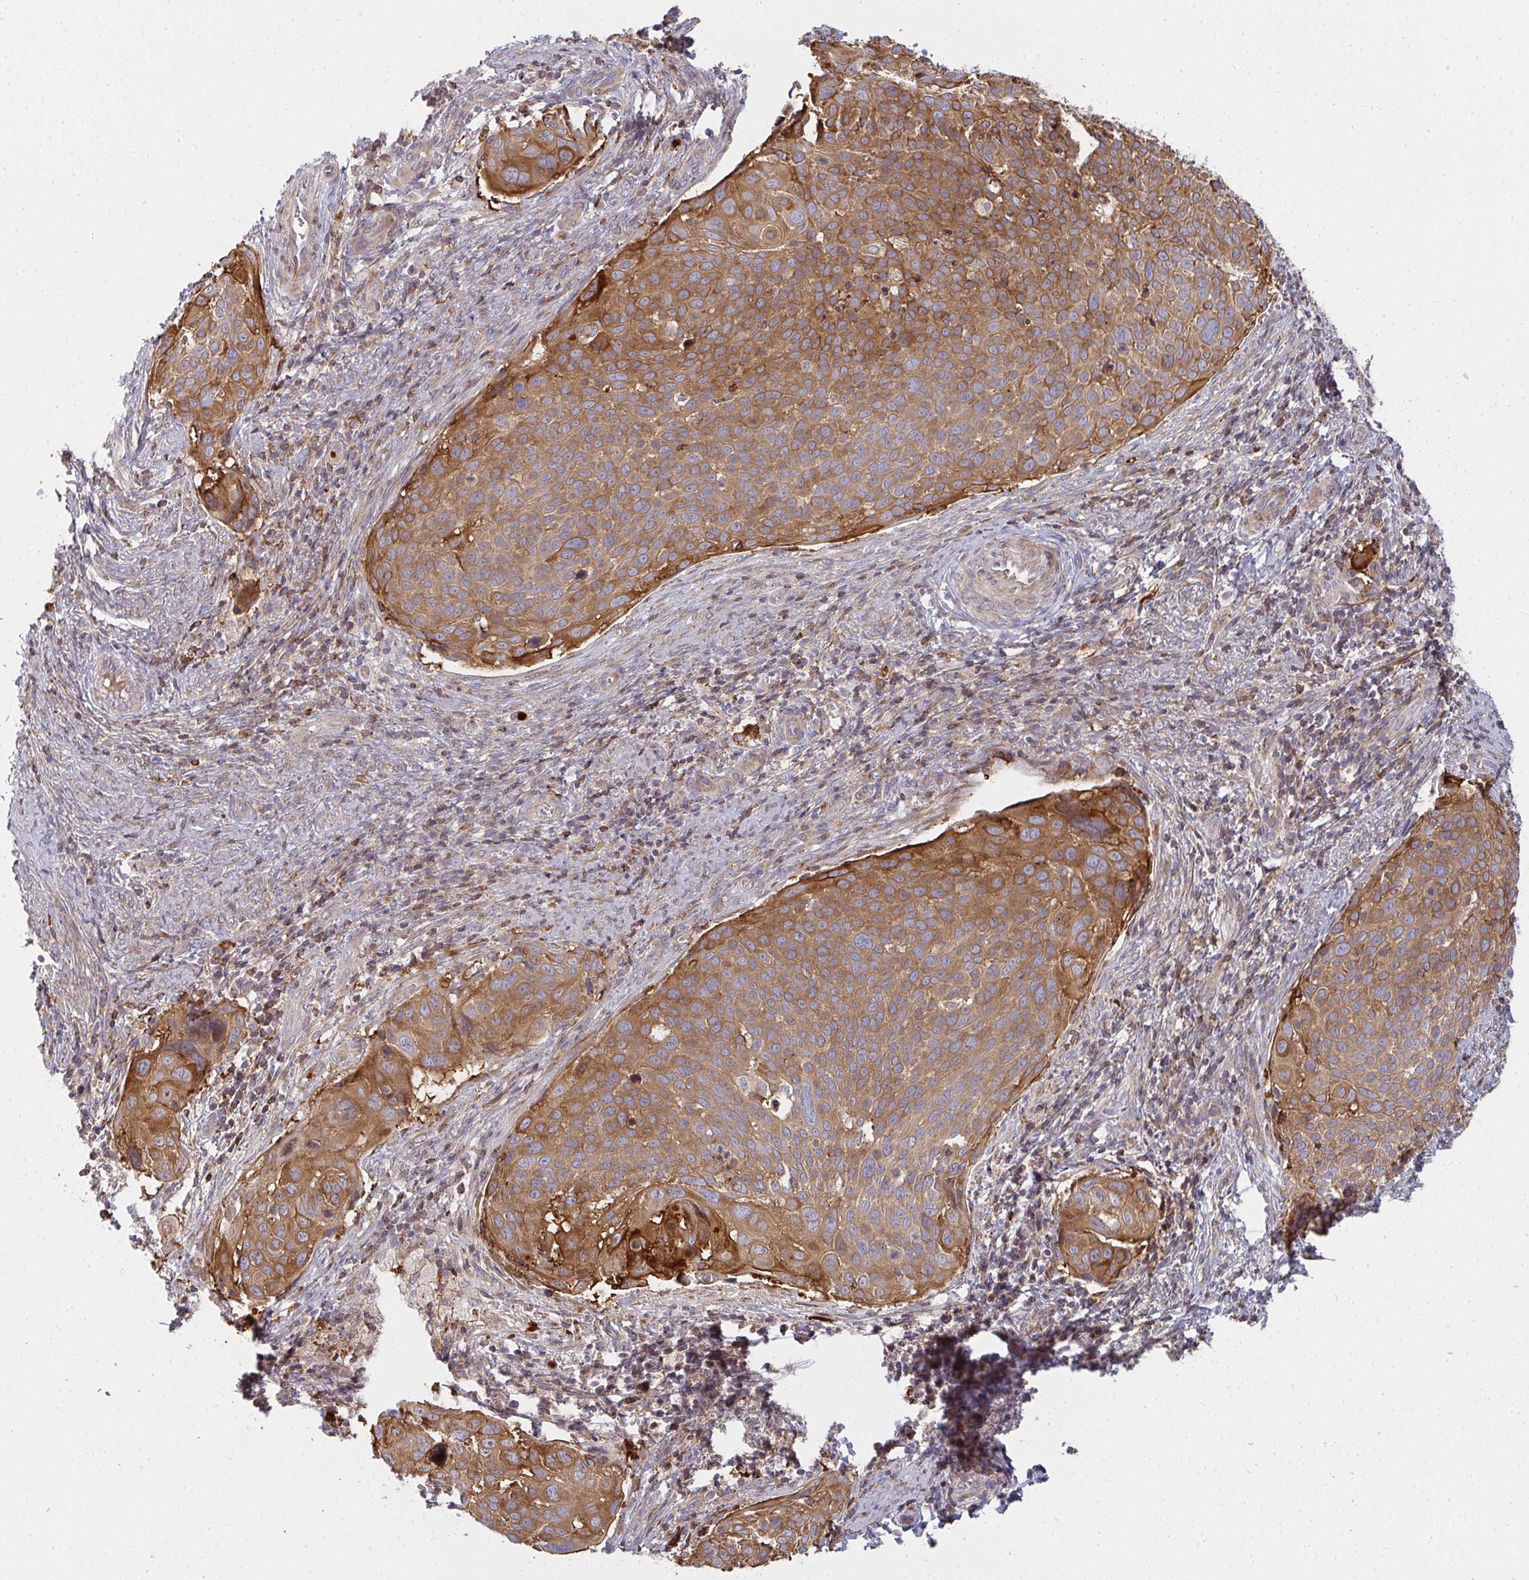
{"staining": {"intensity": "moderate", "quantity": ">75%", "location": "cytoplasmic/membranous"}, "tissue": "cervical cancer", "cell_type": "Tumor cells", "image_type": "cancer", "snomed": [{"axis": "morphology", "description": "Squamous cell carcinoma, NOS"}, {"axis": "topography", "description": "Cervix"}], "caption": "High-magnification brightfield microscopy of cervical cancer (squamous cell carcinoma) stained with DAB (3,3'-diaminobenzidine) (brown) and counterstained with hematoxylin (blue). tumor cells exhibit moderate cytoplasmic/membranous staining is identified in about>75% of cells.", "gene": "CSF3R", "patient": {"sex": "female", "age": 39}}